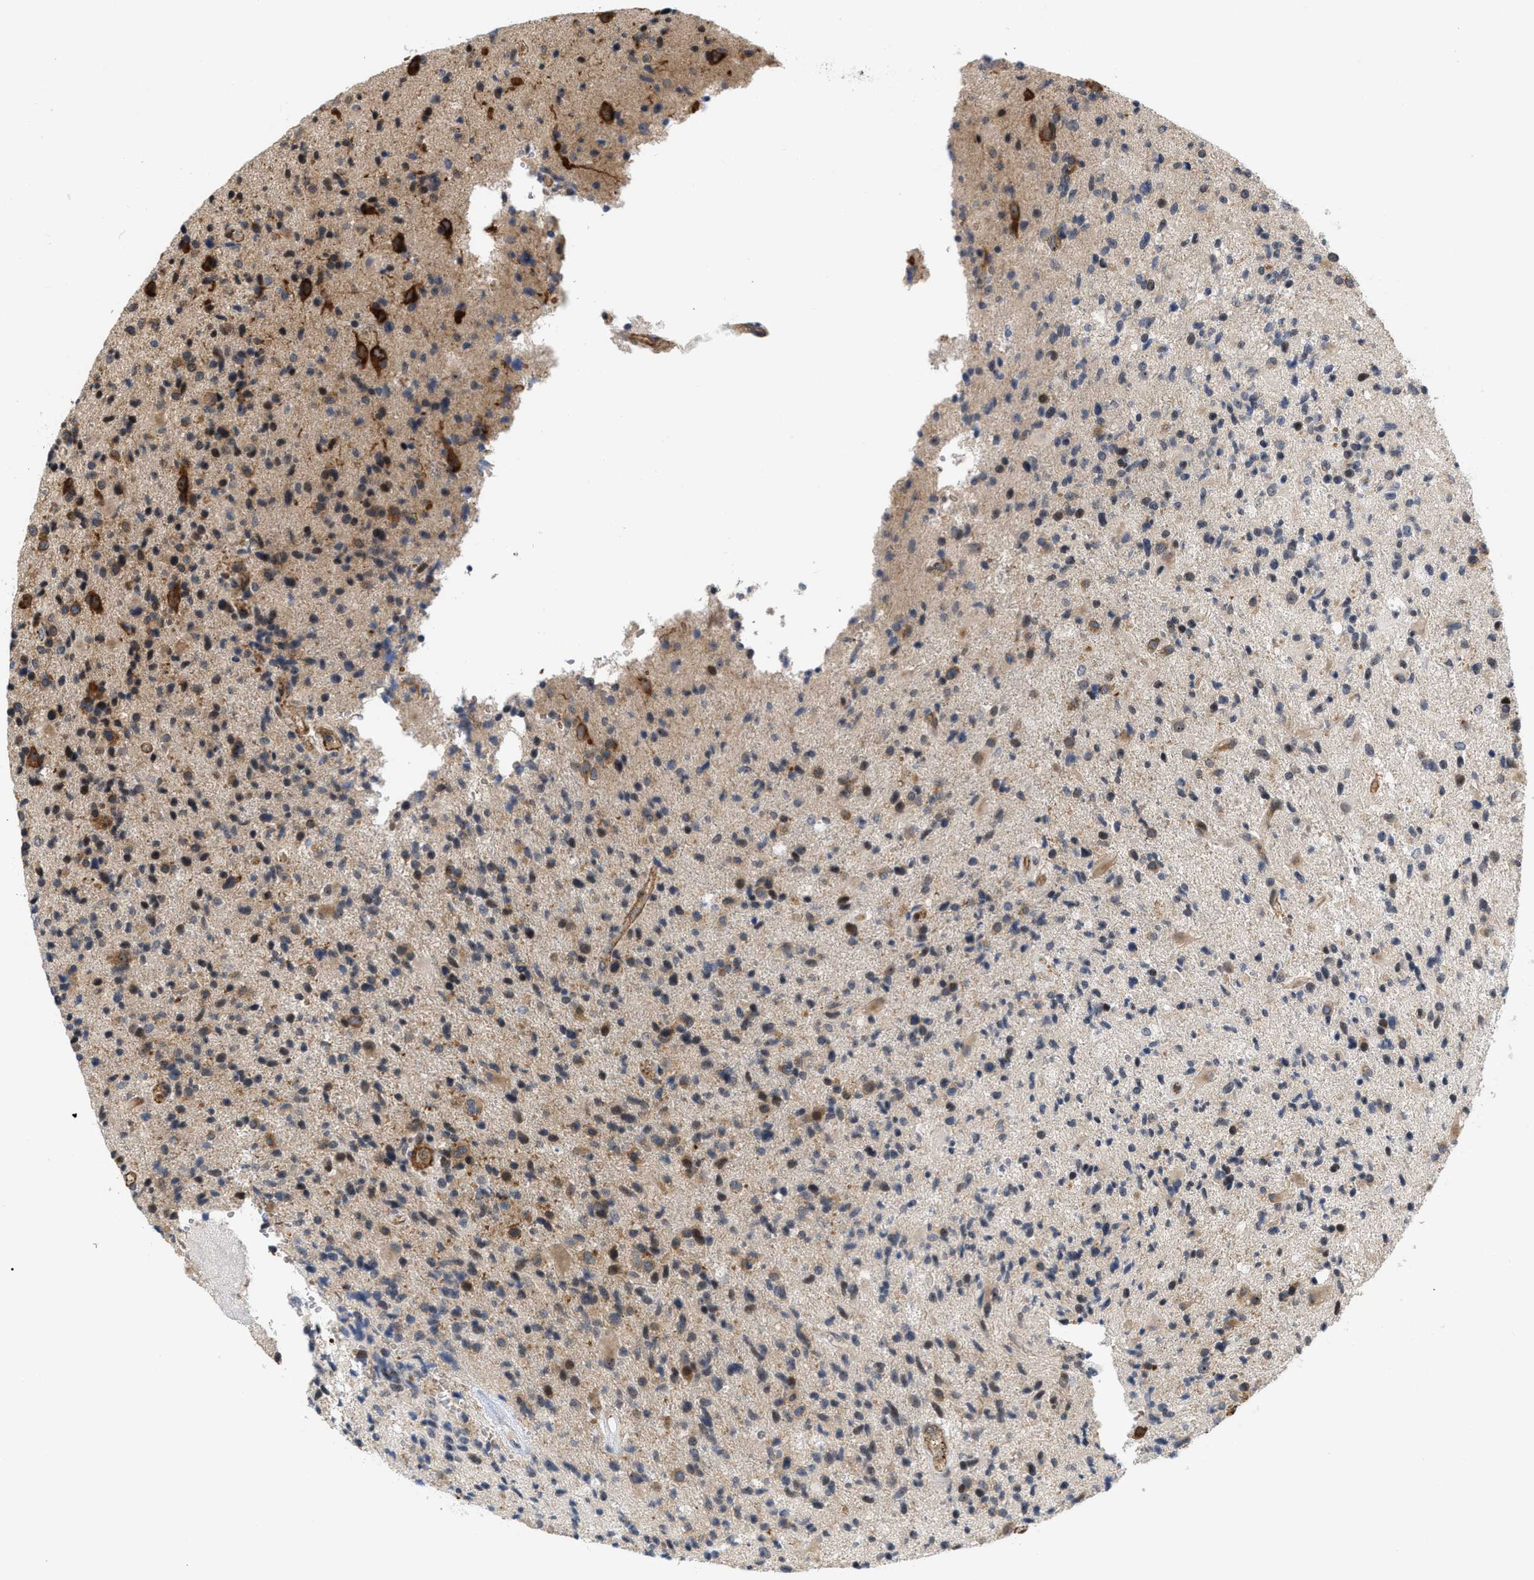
{"staining": {"intensity": "moderate", "quantity": "<25%", "location": "cytoplasmic/membranous,nuclear"}, "tissue": "glioma", "cell_type": "Tumor cells", "image_type": "cancer", "snomed": [{"axis": "morphology", "description": "Glioma, malignant, High grade"}, {"axis": "topography", "description": "Brain"}], "caption": "Moderate cytoplasmic/membranous and nuclear staining for a protein is seen in about <25% of tumor cells of malignant glioma (high-grade) using IHC.", "gene": "GPRASP2", "patient": {"sex": "male", "age": 72}}